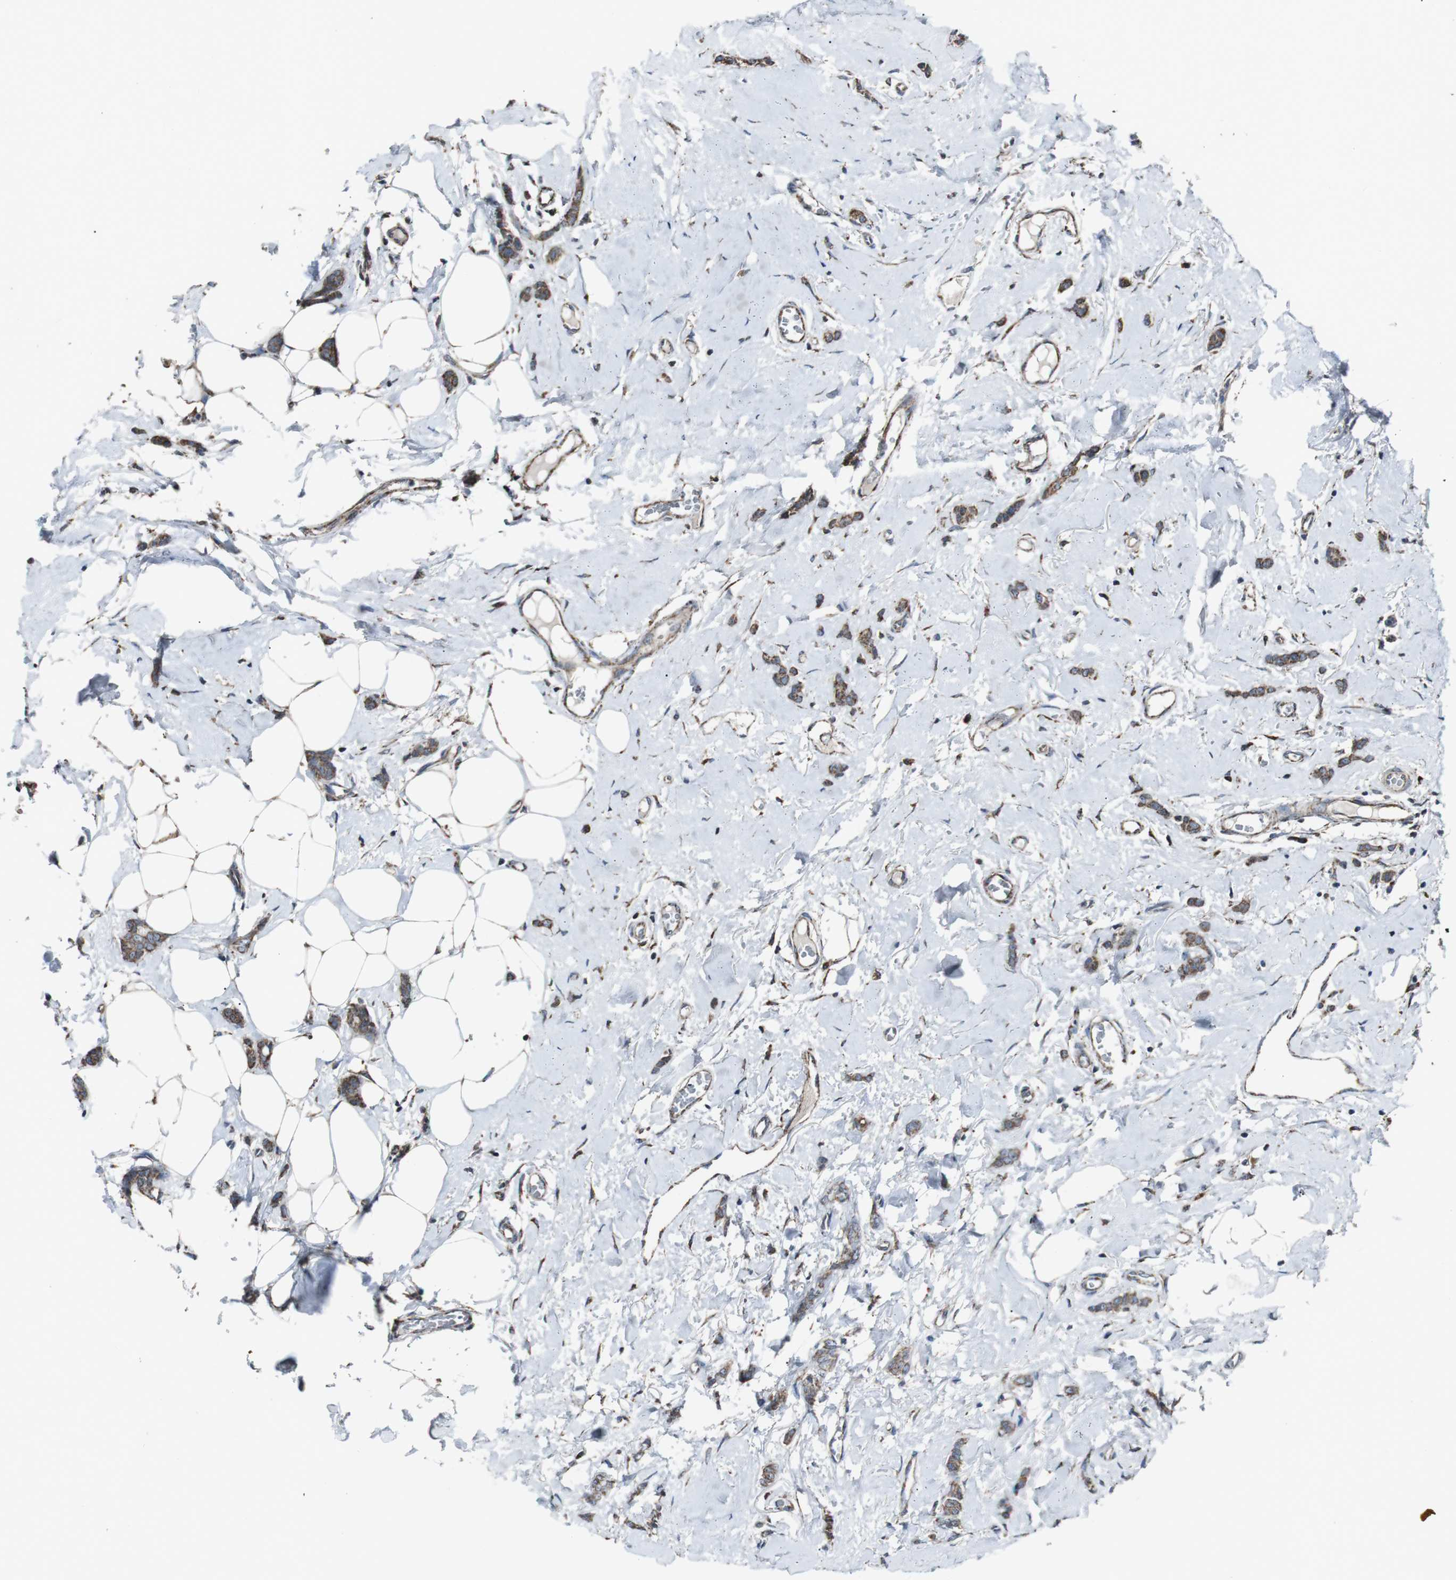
{"staining": {"intensity": "moderate", "quantity": ">75%", "location": "cytoplasmic/membranous"}, "tissue": "breast cancer", "cell_type": "Tumor cells", "image_type": "cancer", "snomed": [{"axis": "morphology", "description": "Lobular carcinoma"}, {"axis": "topography", "description": "Skin"}, {"axis": "topography", "description": "Breast"}], "caption": "Immunohistochemistry (IHC) staining of breast lobular carcinoma, which demonstrates medium levels of moderate cytoplasmic/membranous staining in approximately >75% of tumor cells indicating moderate cytoplasmic/membranous protein expression. The staining was performed using DAB (3,3'-diaminobenzidine) (brown) for protein detection and nuclei were counterstained in hematoxylin (blue).", "gene": "CISD2", "patient": {"sex": "female", "age": 46}}